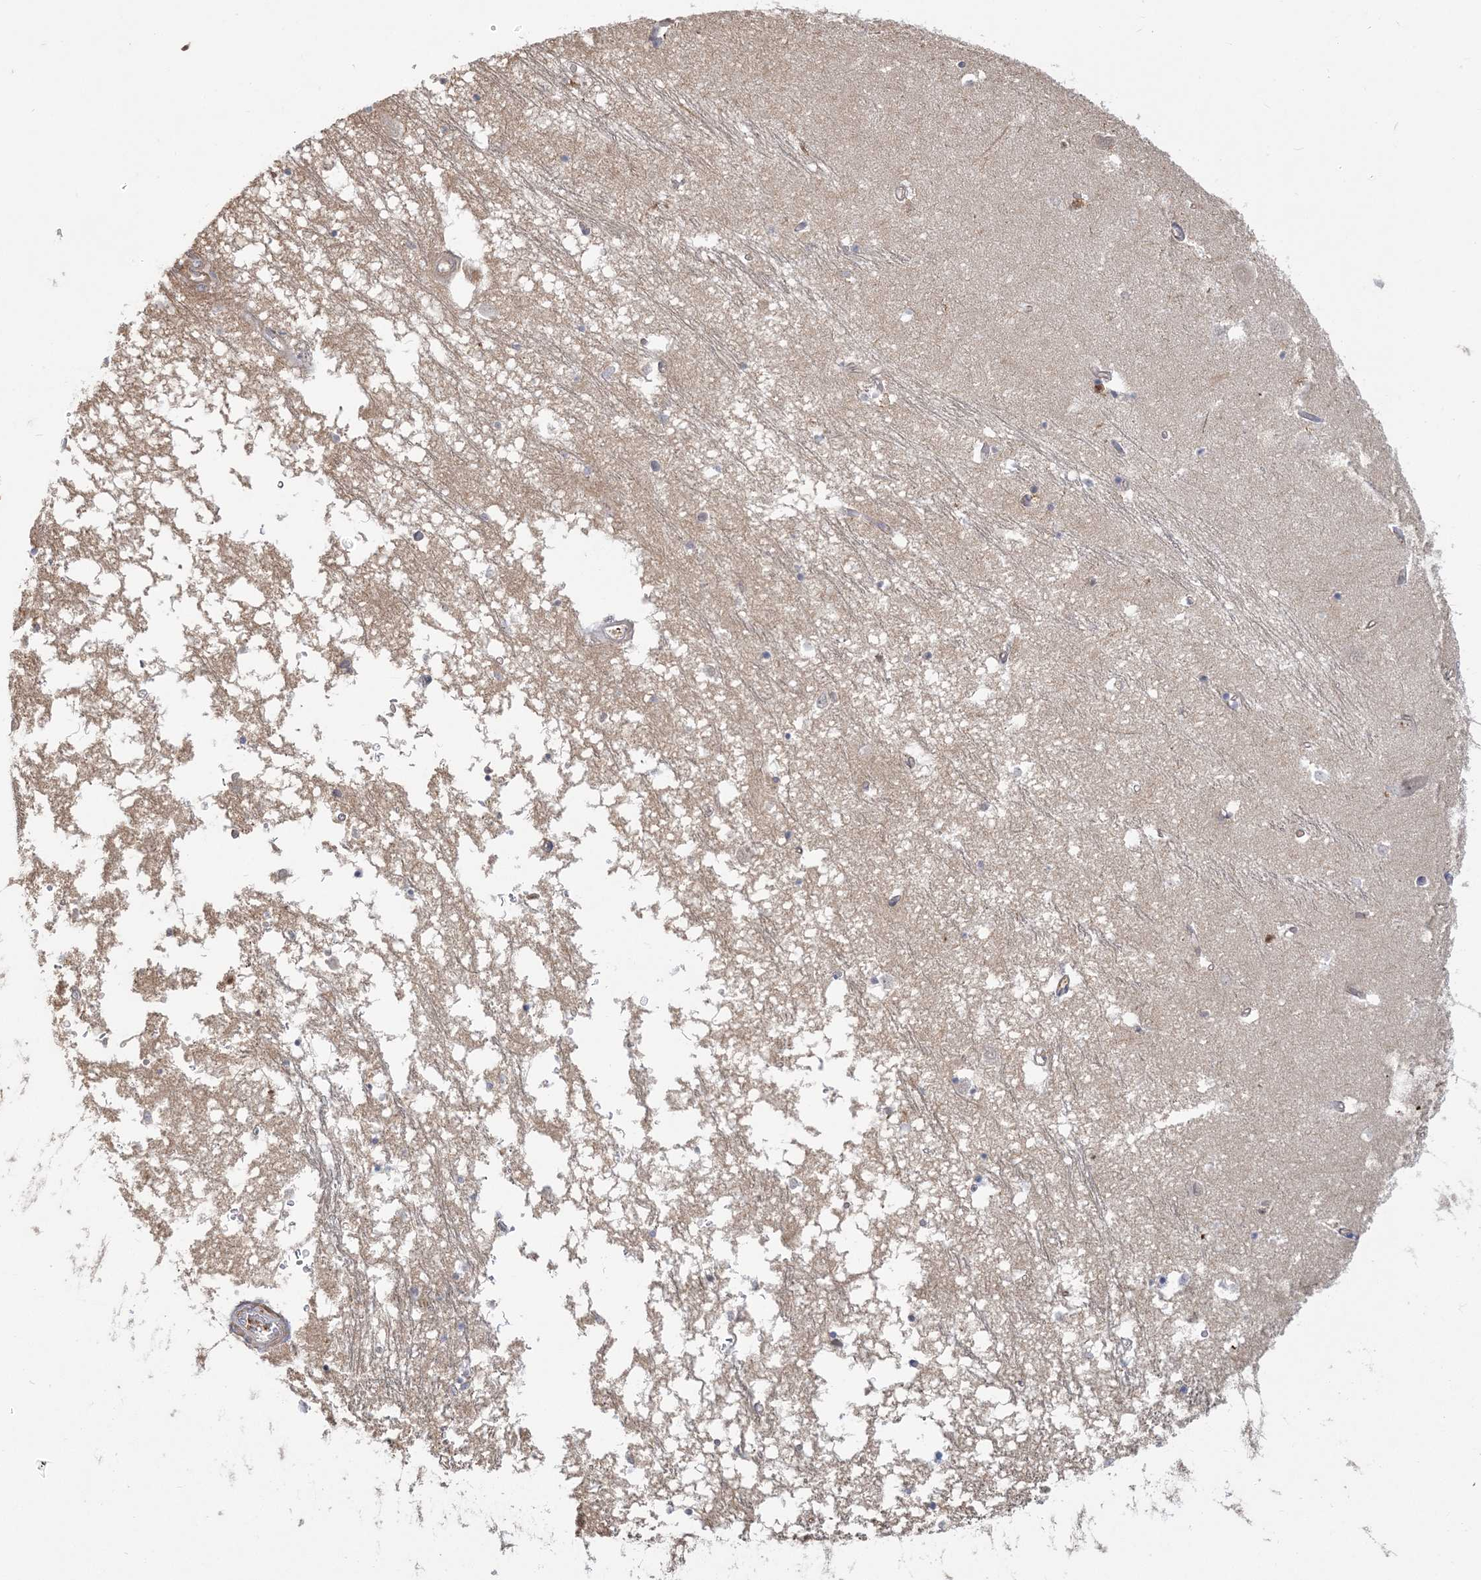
{"staining": {"intensity": "negative", "quantity": "none", "location": "none"}, "tissue": "hippocampus", "cell_type": "Glial cells", "image_type": "normal", "snomed": [{"axis": "morphology", "description": "Normal tissue, NOS"}, {"axis": "topography", "description": "Hippocampus"}], "caption": "High power microscopy micrograph of an IHC micrograph of normal hippocampus, revealing no significant expression in glial cells. (Brightfield microscopy of DAB IHC at high magnification).", "gene": "ANKS1A", "patient": {"sex": "male", "age": 70}}